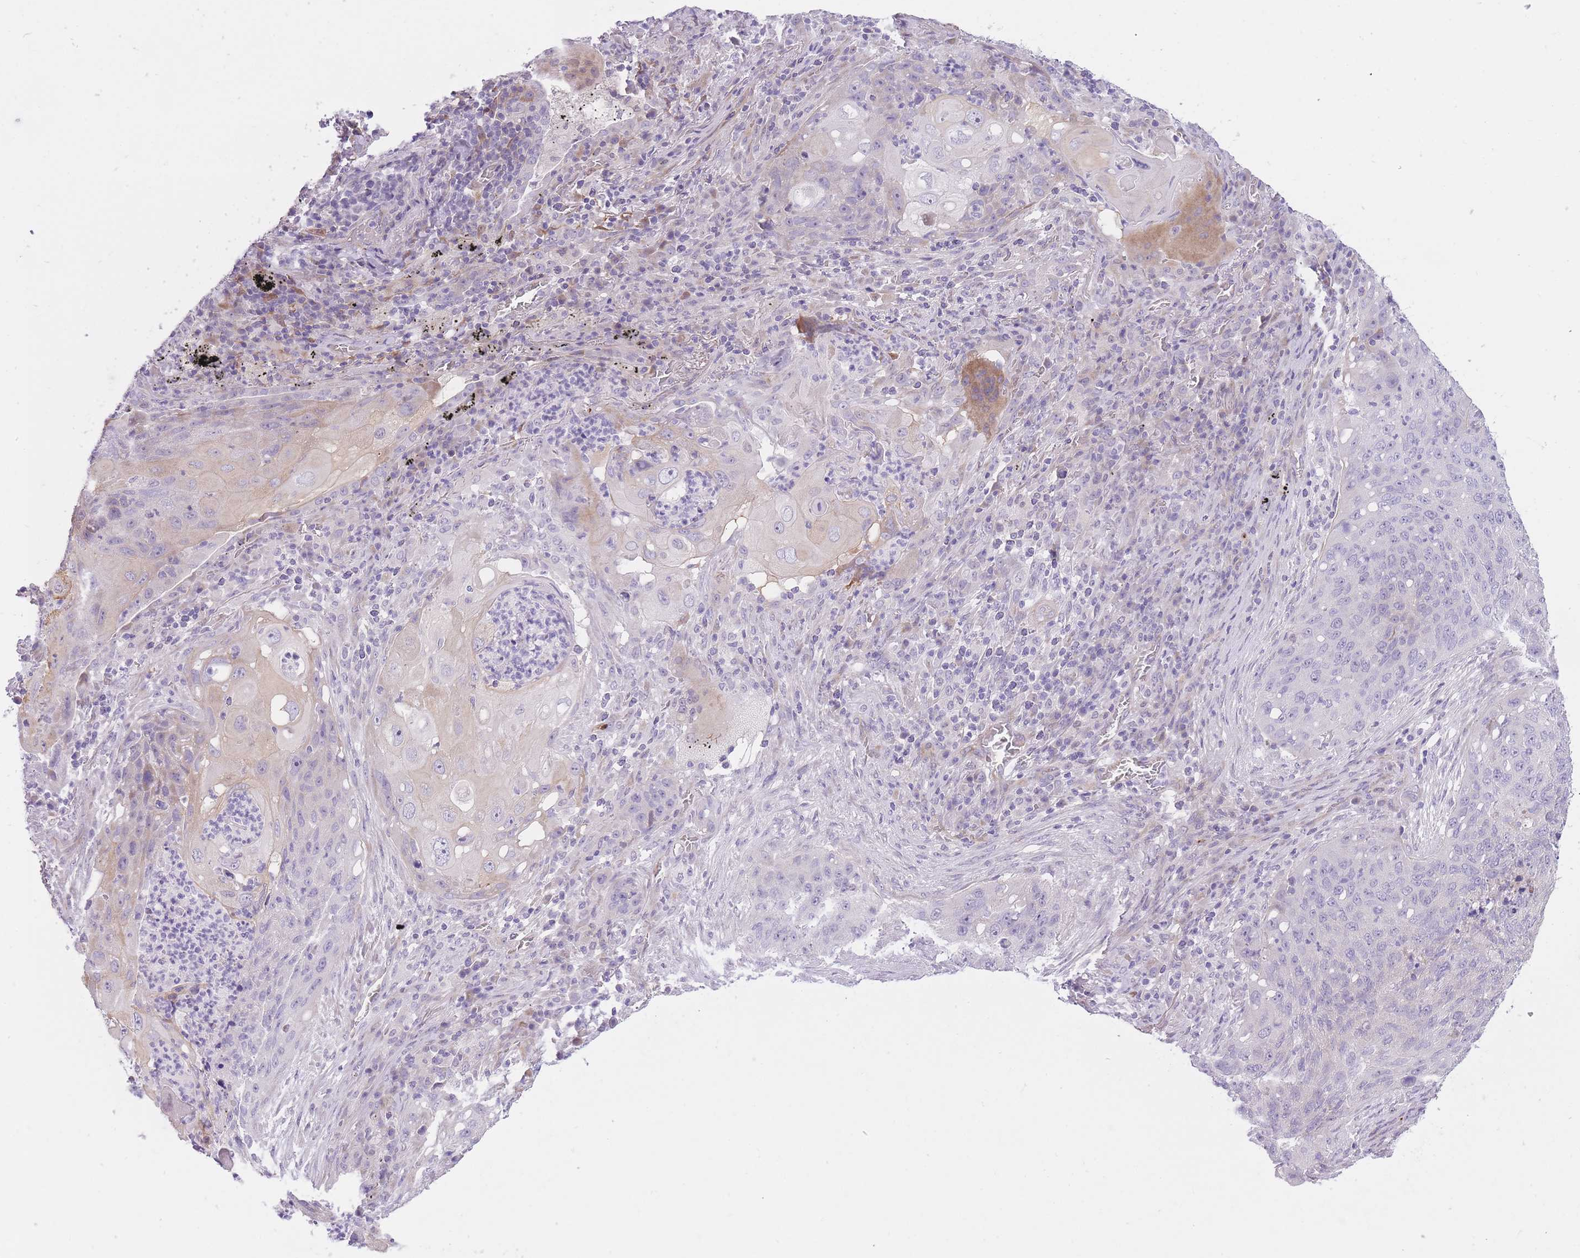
{"staining": {"intensity": "negative", "quantity": "none", "location": "none"}, "tissue": "lung cancer", "cell_type": "Tumor cells", "image_type": "cancer", "snomed": [{"axis": "morphology", "description": "Squamous cell carcinoma, NOS"}, {"axis": "topography", "description": "Lung"}], "caption": "The image exhibits no staining of tumor cells in lung cancer (squamous cell carcinoma).", "gene": "IMPG1", "patient": {"sex": "female", "age": 63}}